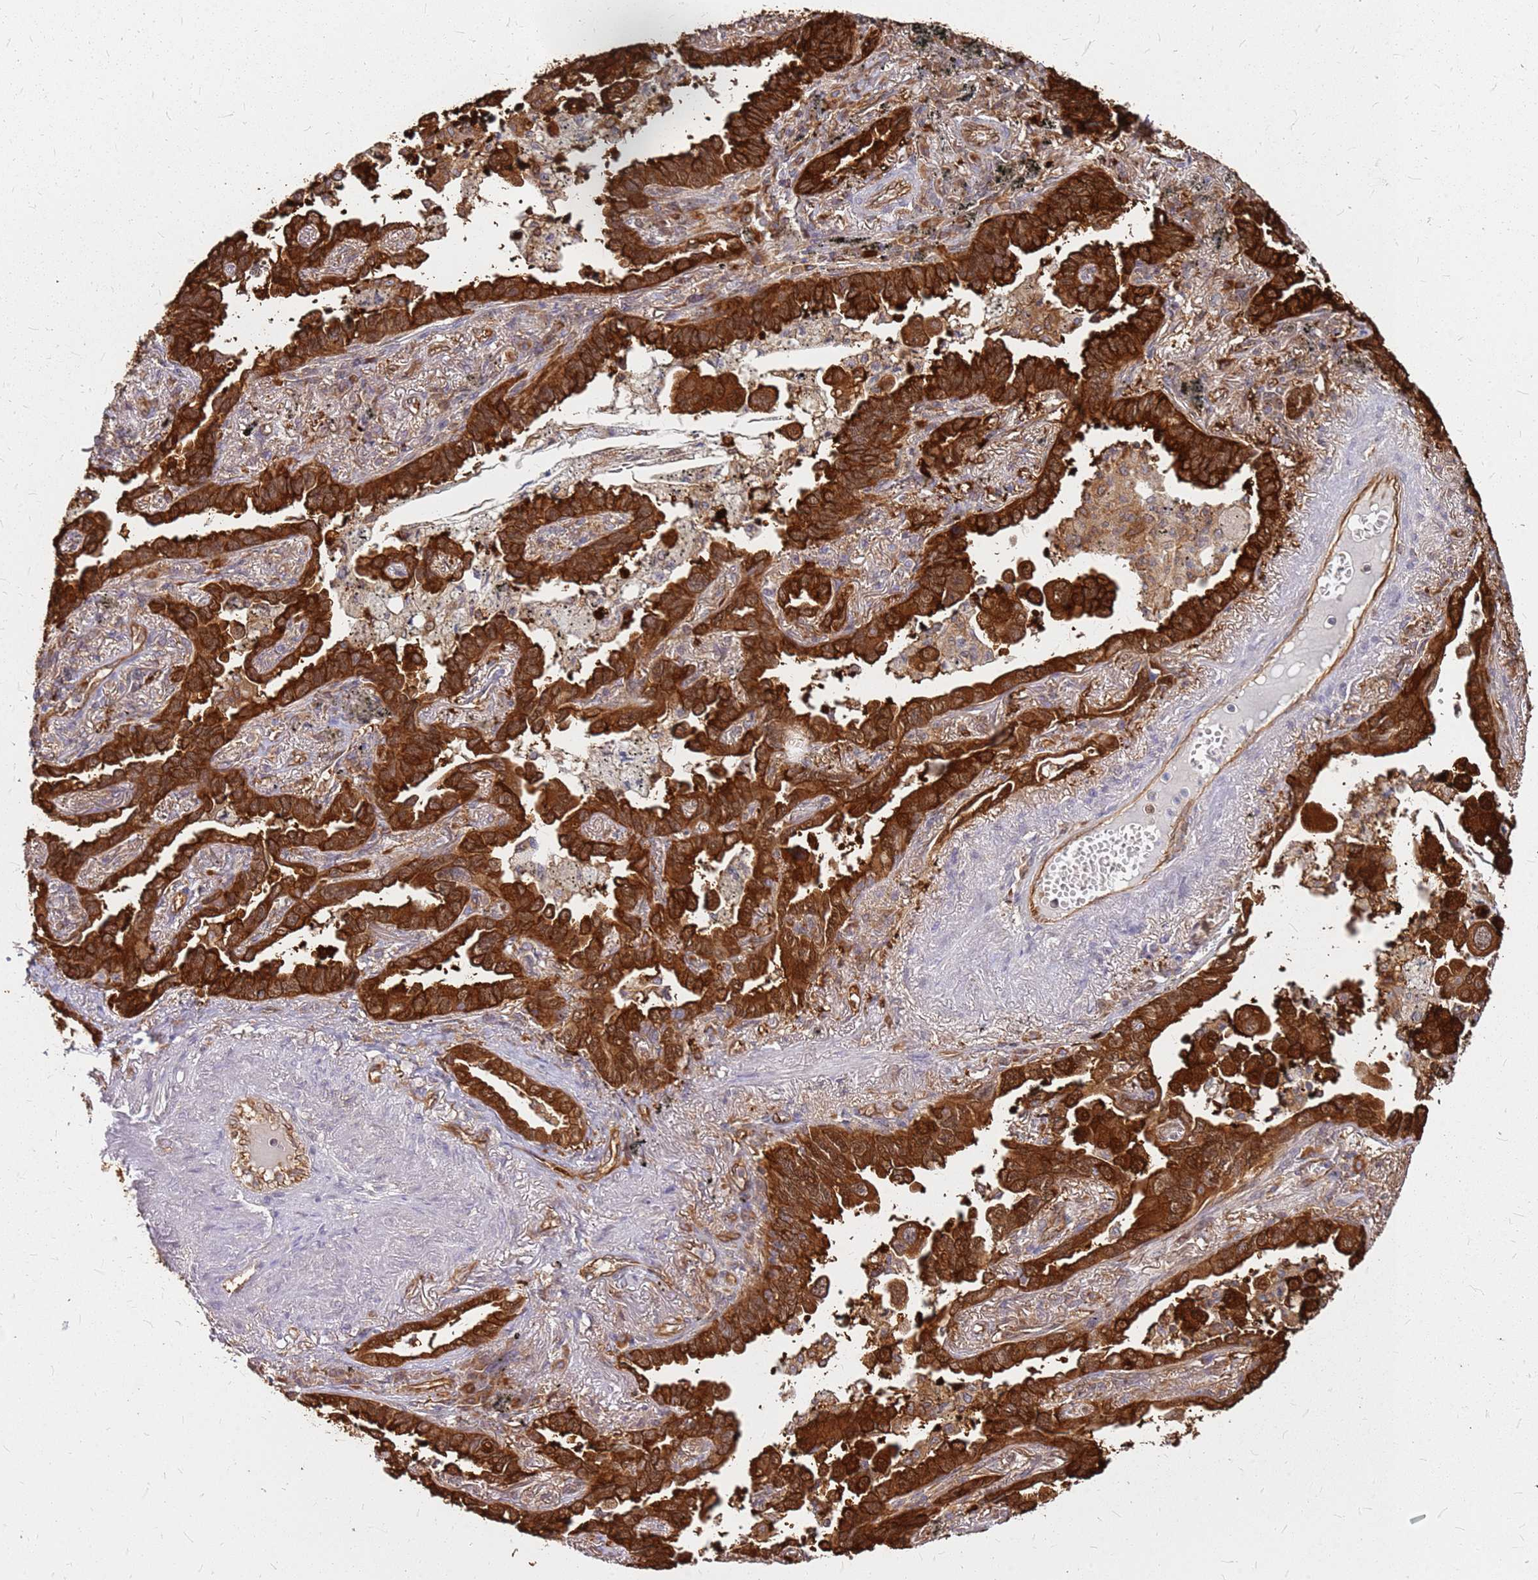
{"staining": {"intensity": "strong", "quantity": ">75%", "location": "cytoplasmic/membranous"}, "tissue": "lung cancer", "cell_type": "Tumor cells", "image_type": "cancer", "snomed": [{"axis": "morphology", "description": "Adenocarcinoma, NOS"}, {"axis": "topography", "description": "Lung"}], "caption": "Human lung adenocarcinoma stained for a protein (brown) reveals strong cytoplasmic/membranous positive staining in approximately >75% of tumor cells.", "gene": "HDX", "patient": {"sex": "male", "age": 67}}